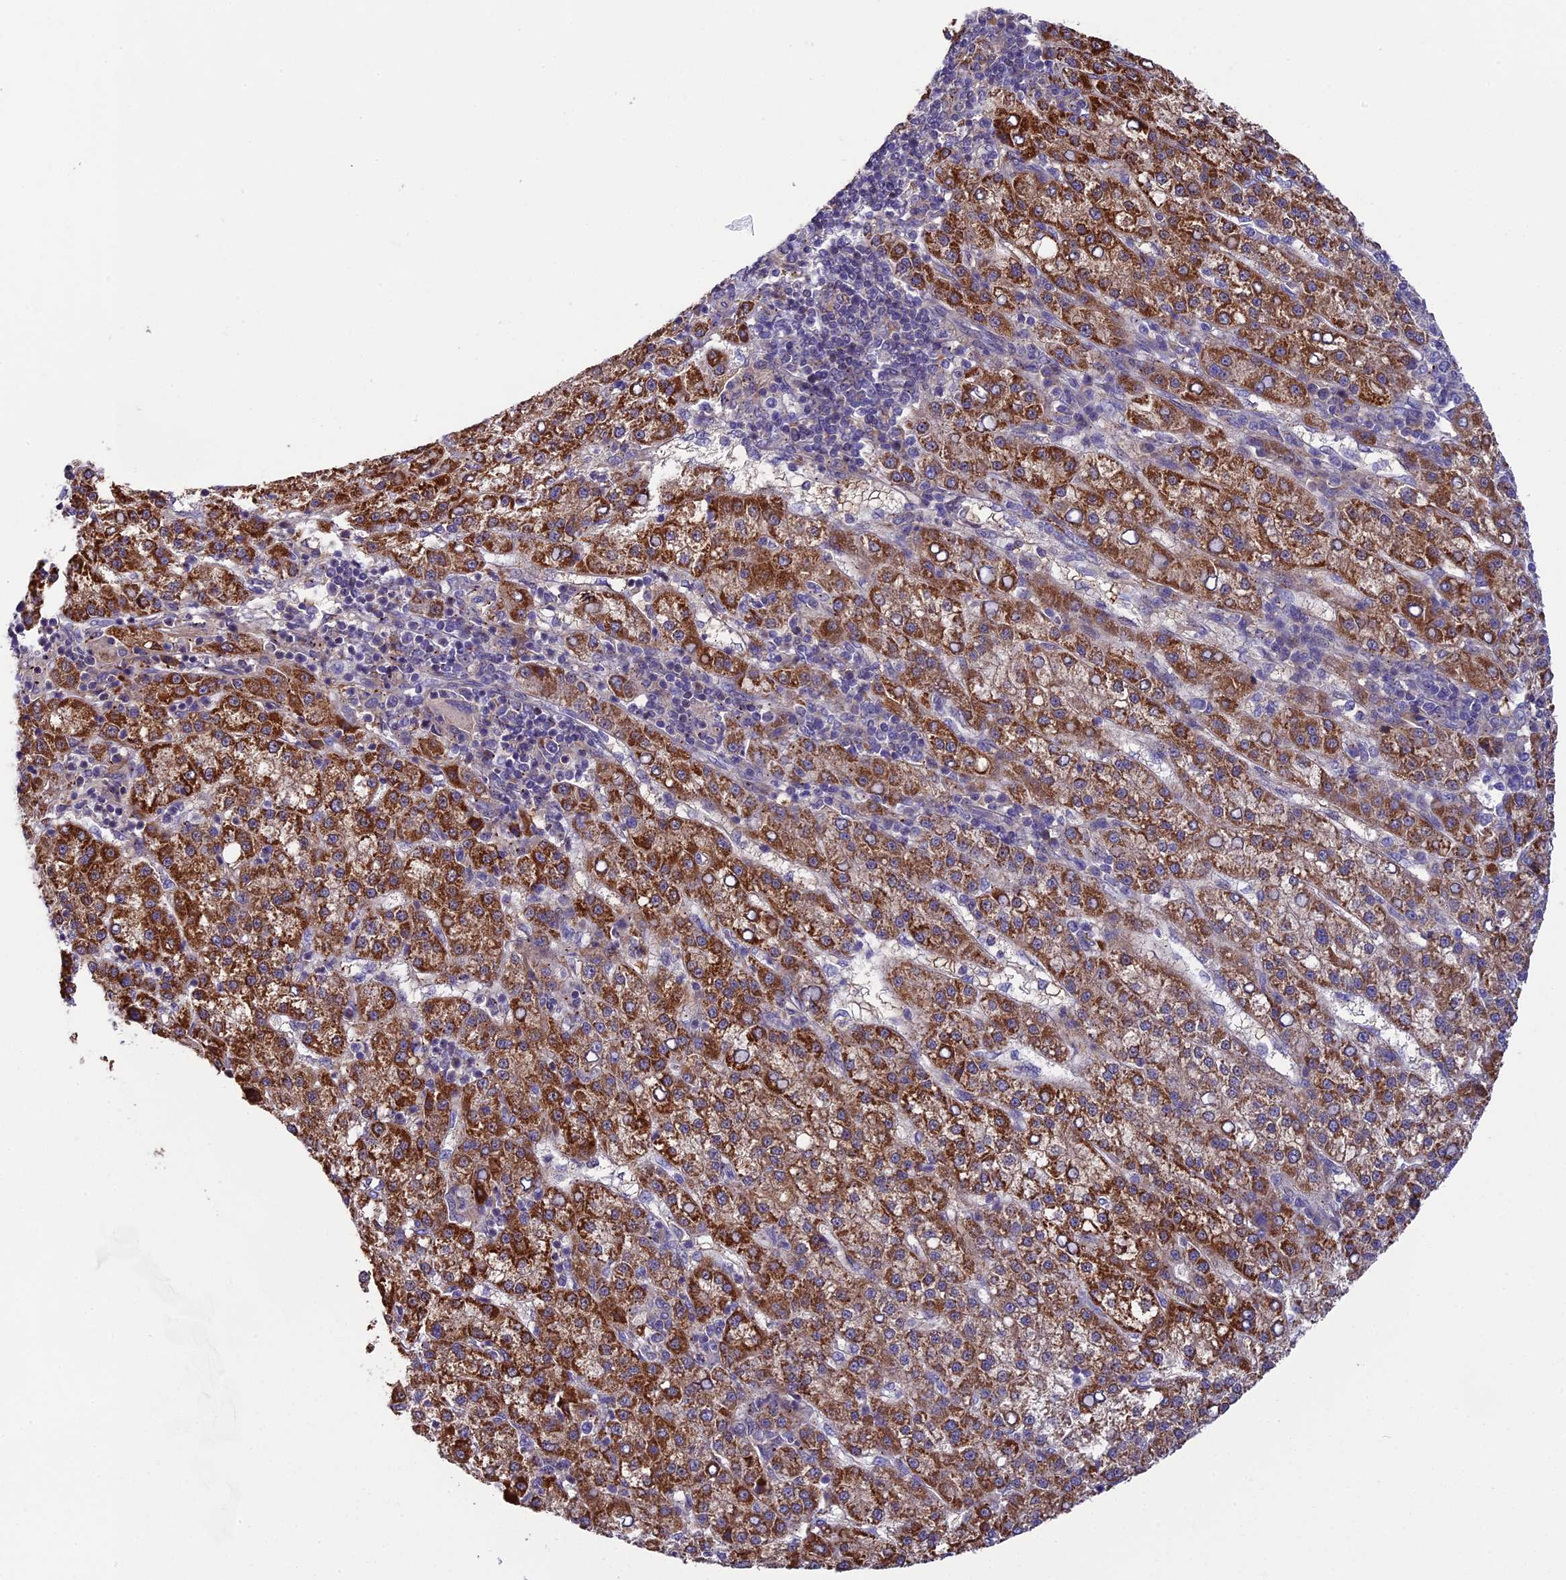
{"staining": {"intensity": "strong", "quantity": ">75%", "location": "cytoplasmic/membranous"}, "tissue": "liver cancer", "cell_type": "Tumor cells", "image_type": "cancer", "snomed": [{"axis": "morphology", "description": "Carcinoma, Hepatocellular, NOS"}, {"axis": "topography", "description": "Liver"}], "caption": "The image demonstrates a brown stain indicating the presence of a protein in the cytoplasmic/membranous of tumor cells in liver cancer.", "gene": "PIGU", "patient": {"sex": "female", "age": 58}}